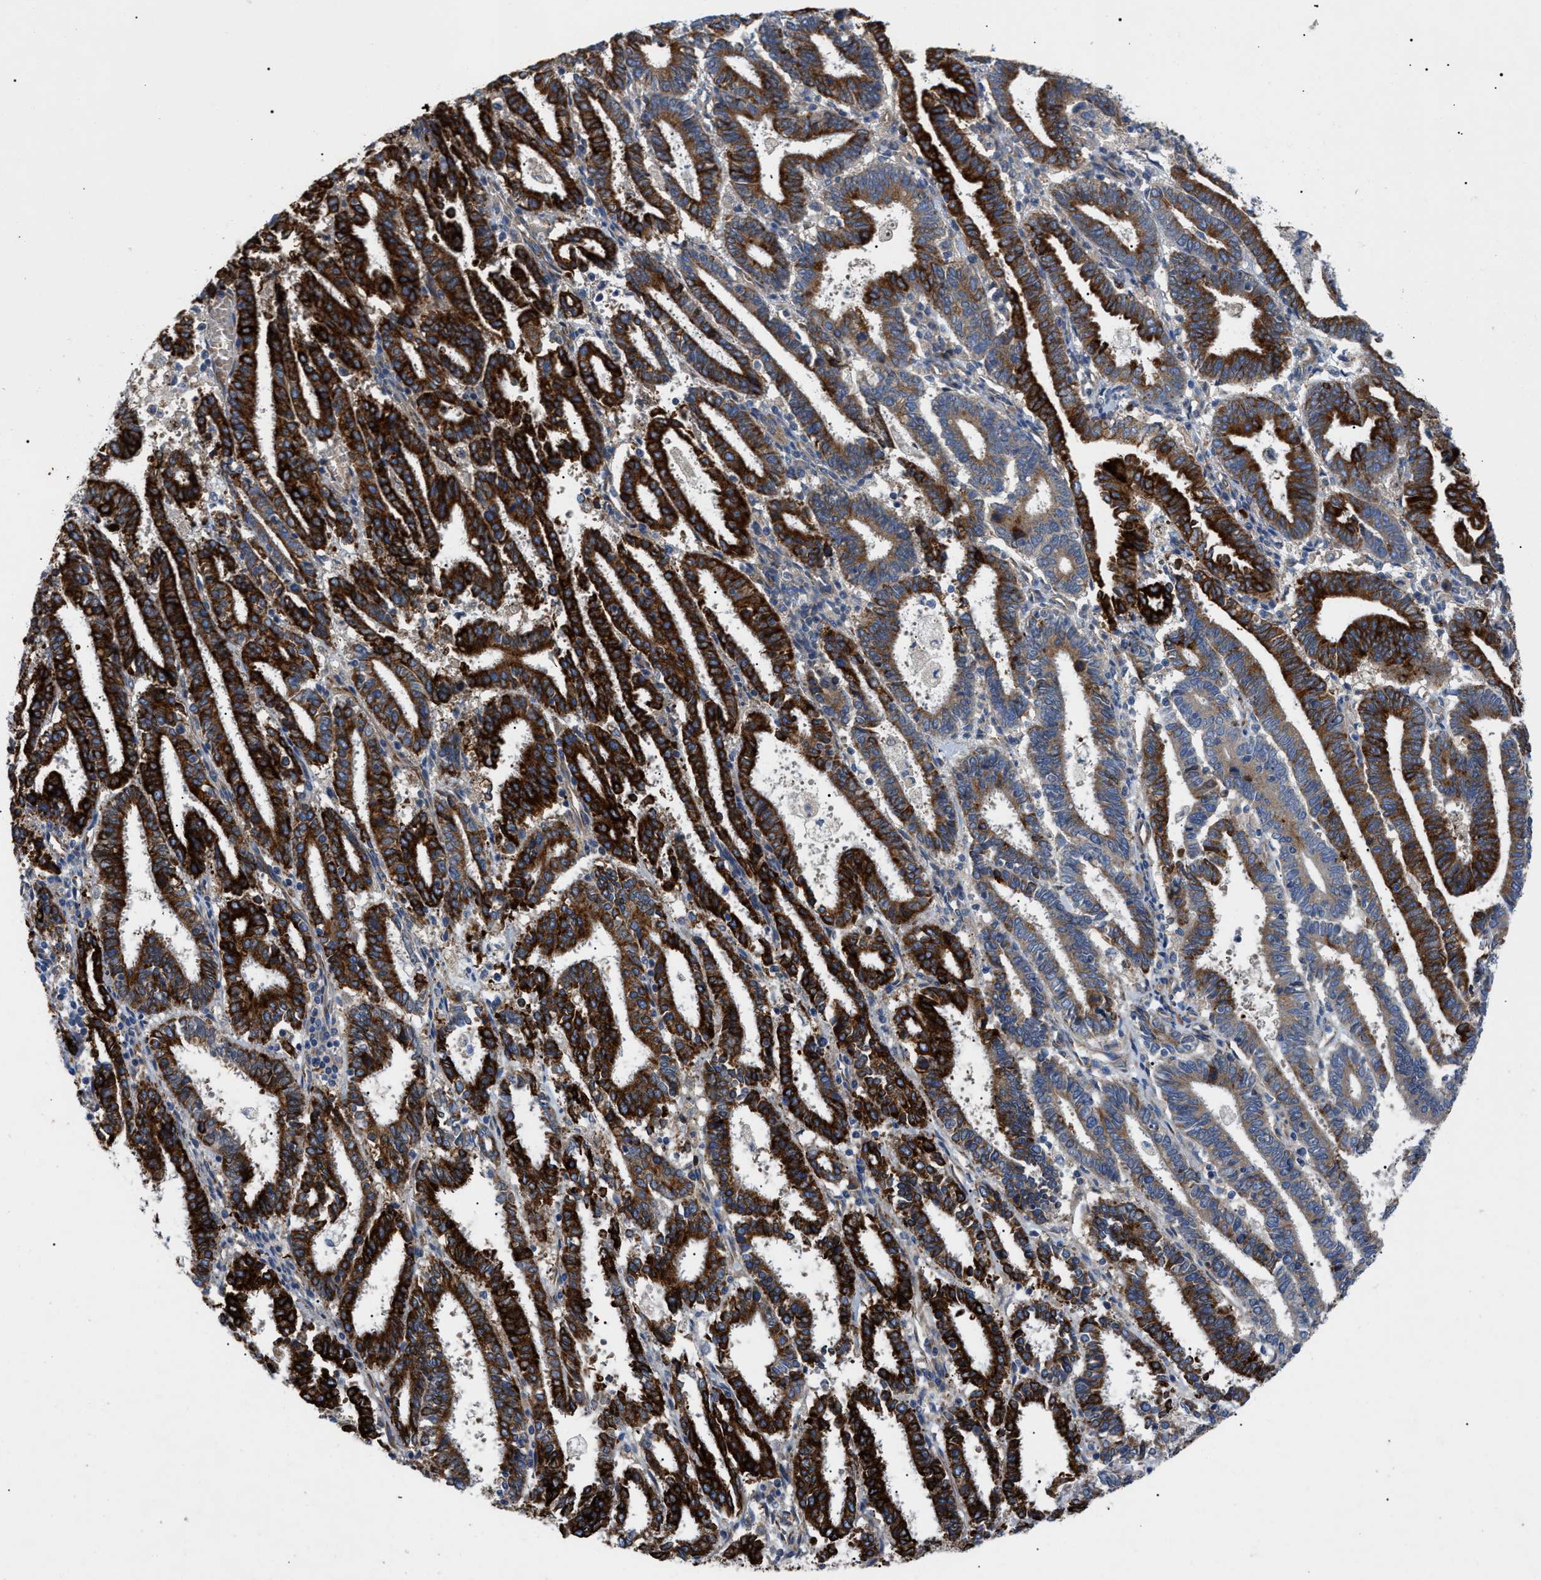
{"staining": {"intensity": "strong", "quantity": ">75%", "location": "cytoplasmic/membranous"}, "tissue": "endometrial cancer", "cell_type": "Tumor cells", "image_type": "cancer", "snomed": [{"axis": "morphology", "description": "Adenocarcinoma, NOS"}, {"axis": "topography", "description": "Uterus"}], "caption": "The histopathology image demonstrates staining of endometrial cancer (adenocarcinoma), revealing strong cytoplasmic/membranous protein expression (brown color) within tumor cells. The staining was performed using DAB (3,3'-diaminobenzidine), with brown indicating positive protein expression. Nuclei are stained blue with hematoxylin.", "gene": "HSPB8", "patient": {"sex": "female", "age": 83}}